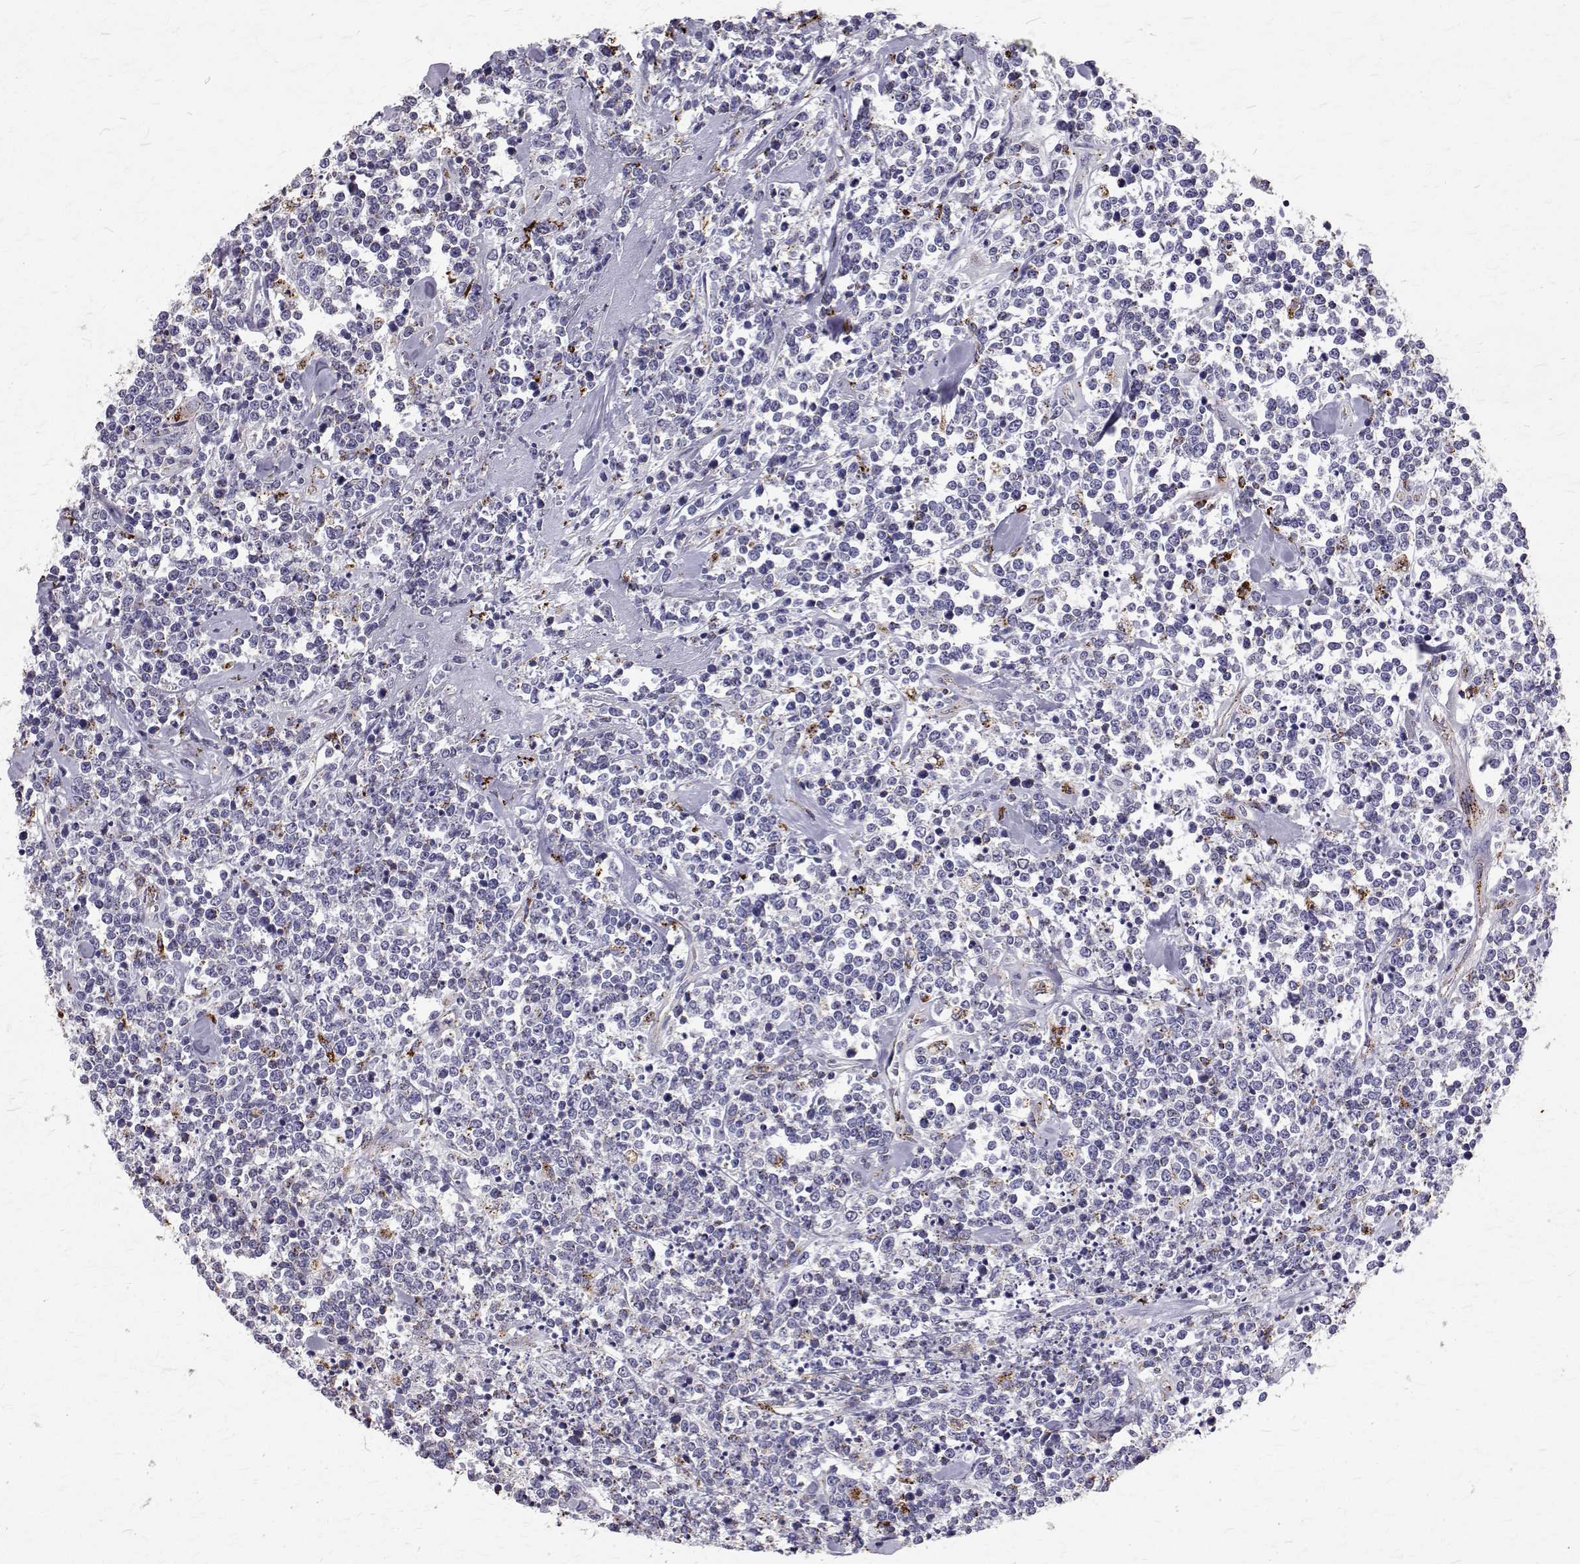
{"staining": {"intensity": "moderate", "quantity": "<25%", "location": "cytoplasmic/membranous"}, "tissue": "lymphoma", "cell_type": "Tumor cells", "image_type": "cancer", "snomed": [{"axis": "morphology", "description": "Malignant lymphoma, non-Hodgkin's type, High grade"}, {"axis": "topography", "description": "Colon"}], "caption": "This is an image of immunohistochemistry staining of malignant lymphoma, non-Hodgkin's type (high-grade), which shows moderate positivity in the cytoplasmic/membranous of tumor cells.", "gene": "TPP1", "patient": {"sex": "male", "age": 82}}